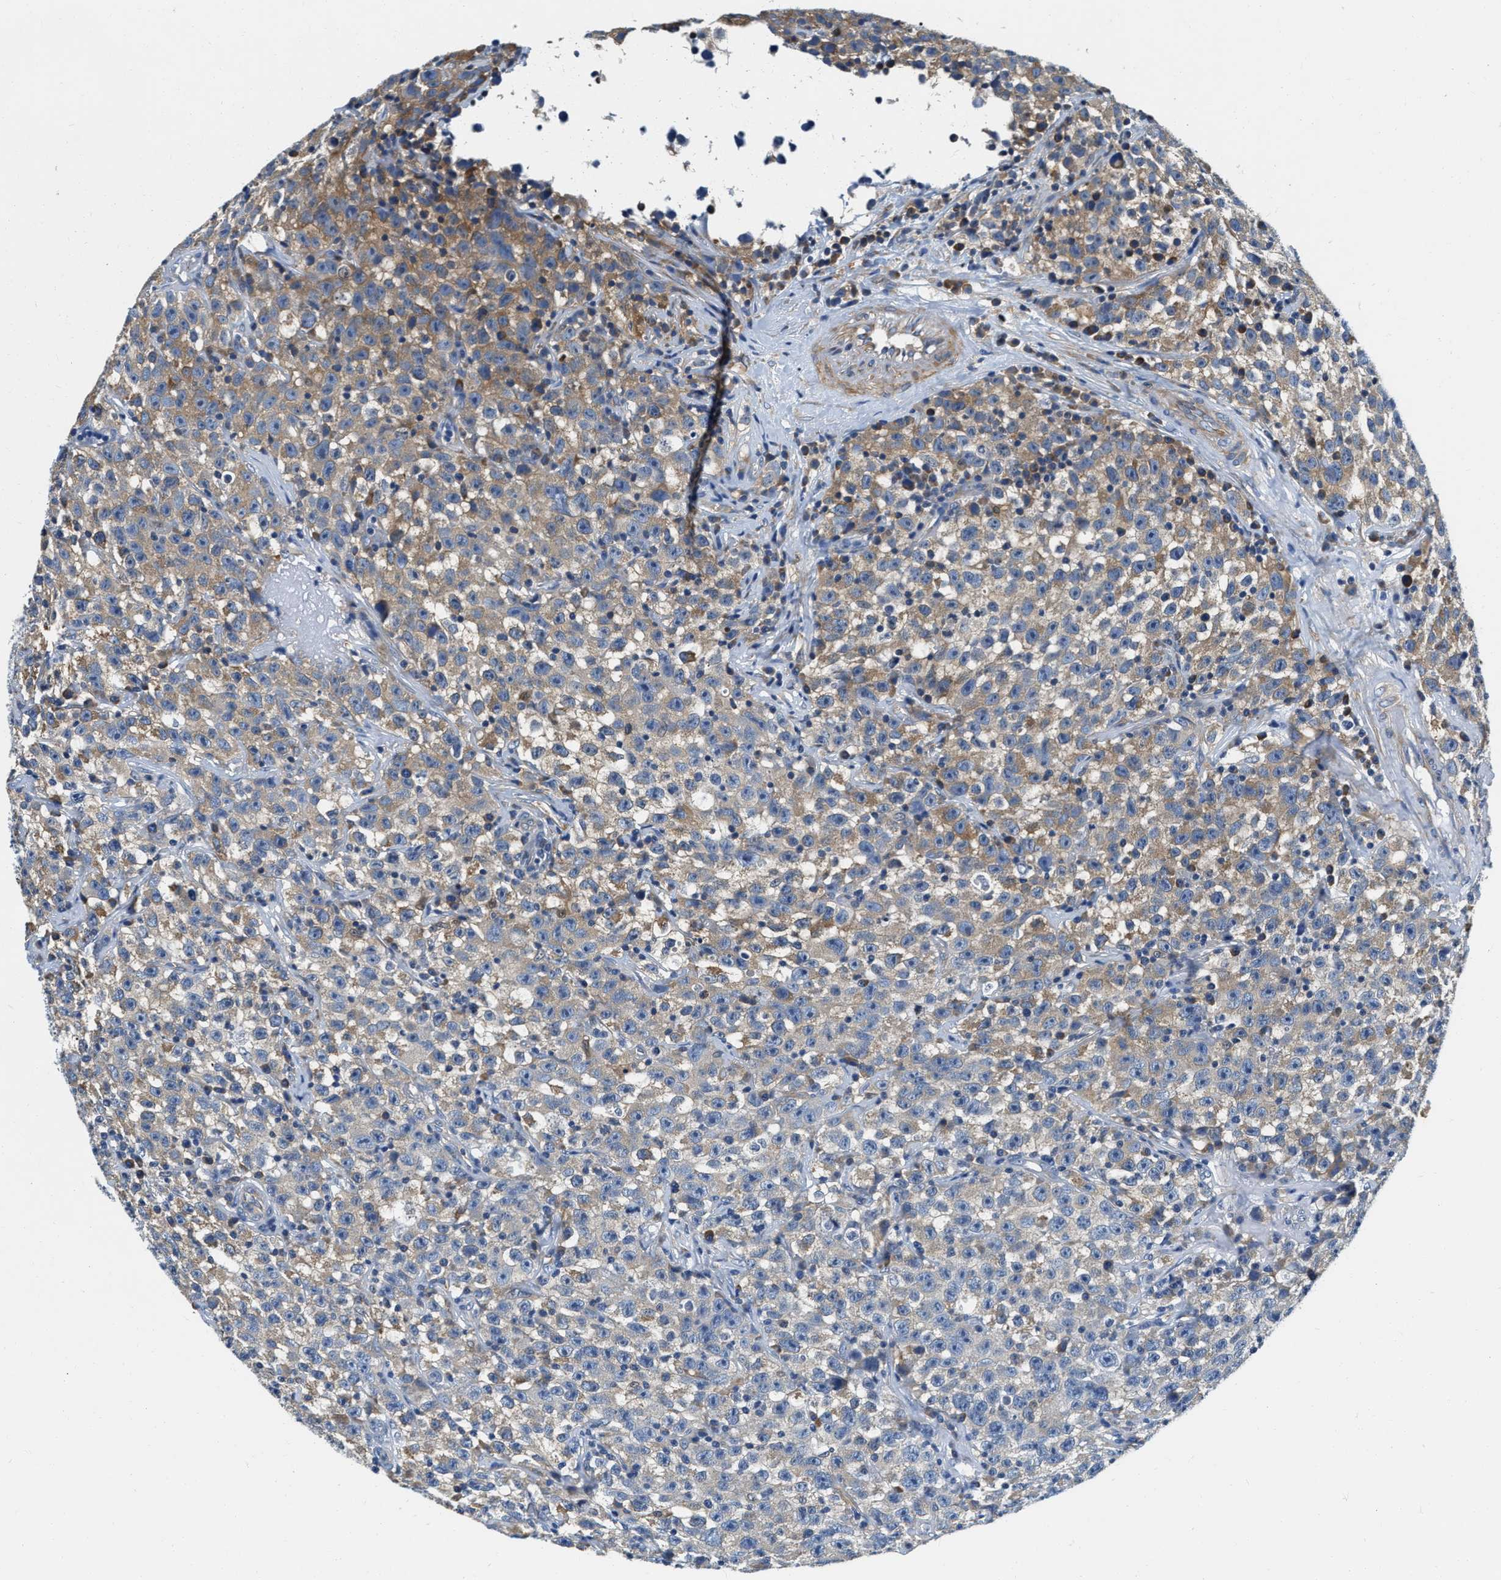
{"staining": {"intensity": "moderate", "quantity": "25%-75%", "location": "cytoplasmic/membranous"}, "tissue": "testis cancer", "cell_type": "Tumor cells", "image_type": "cancer", "snomed": [{"axis": "morphology", "description": "Seminoma, NOS"}, {"axis": "topography", "description": "Testis"}], "caption": "This is an image of IHC staining of testis cancer (seminoma), which shows moderate staining in the cytoplasmic/membranous of tumor cells.", "gene": "EIF2AK2", "patient": {"sex": "male", "age": 22}}